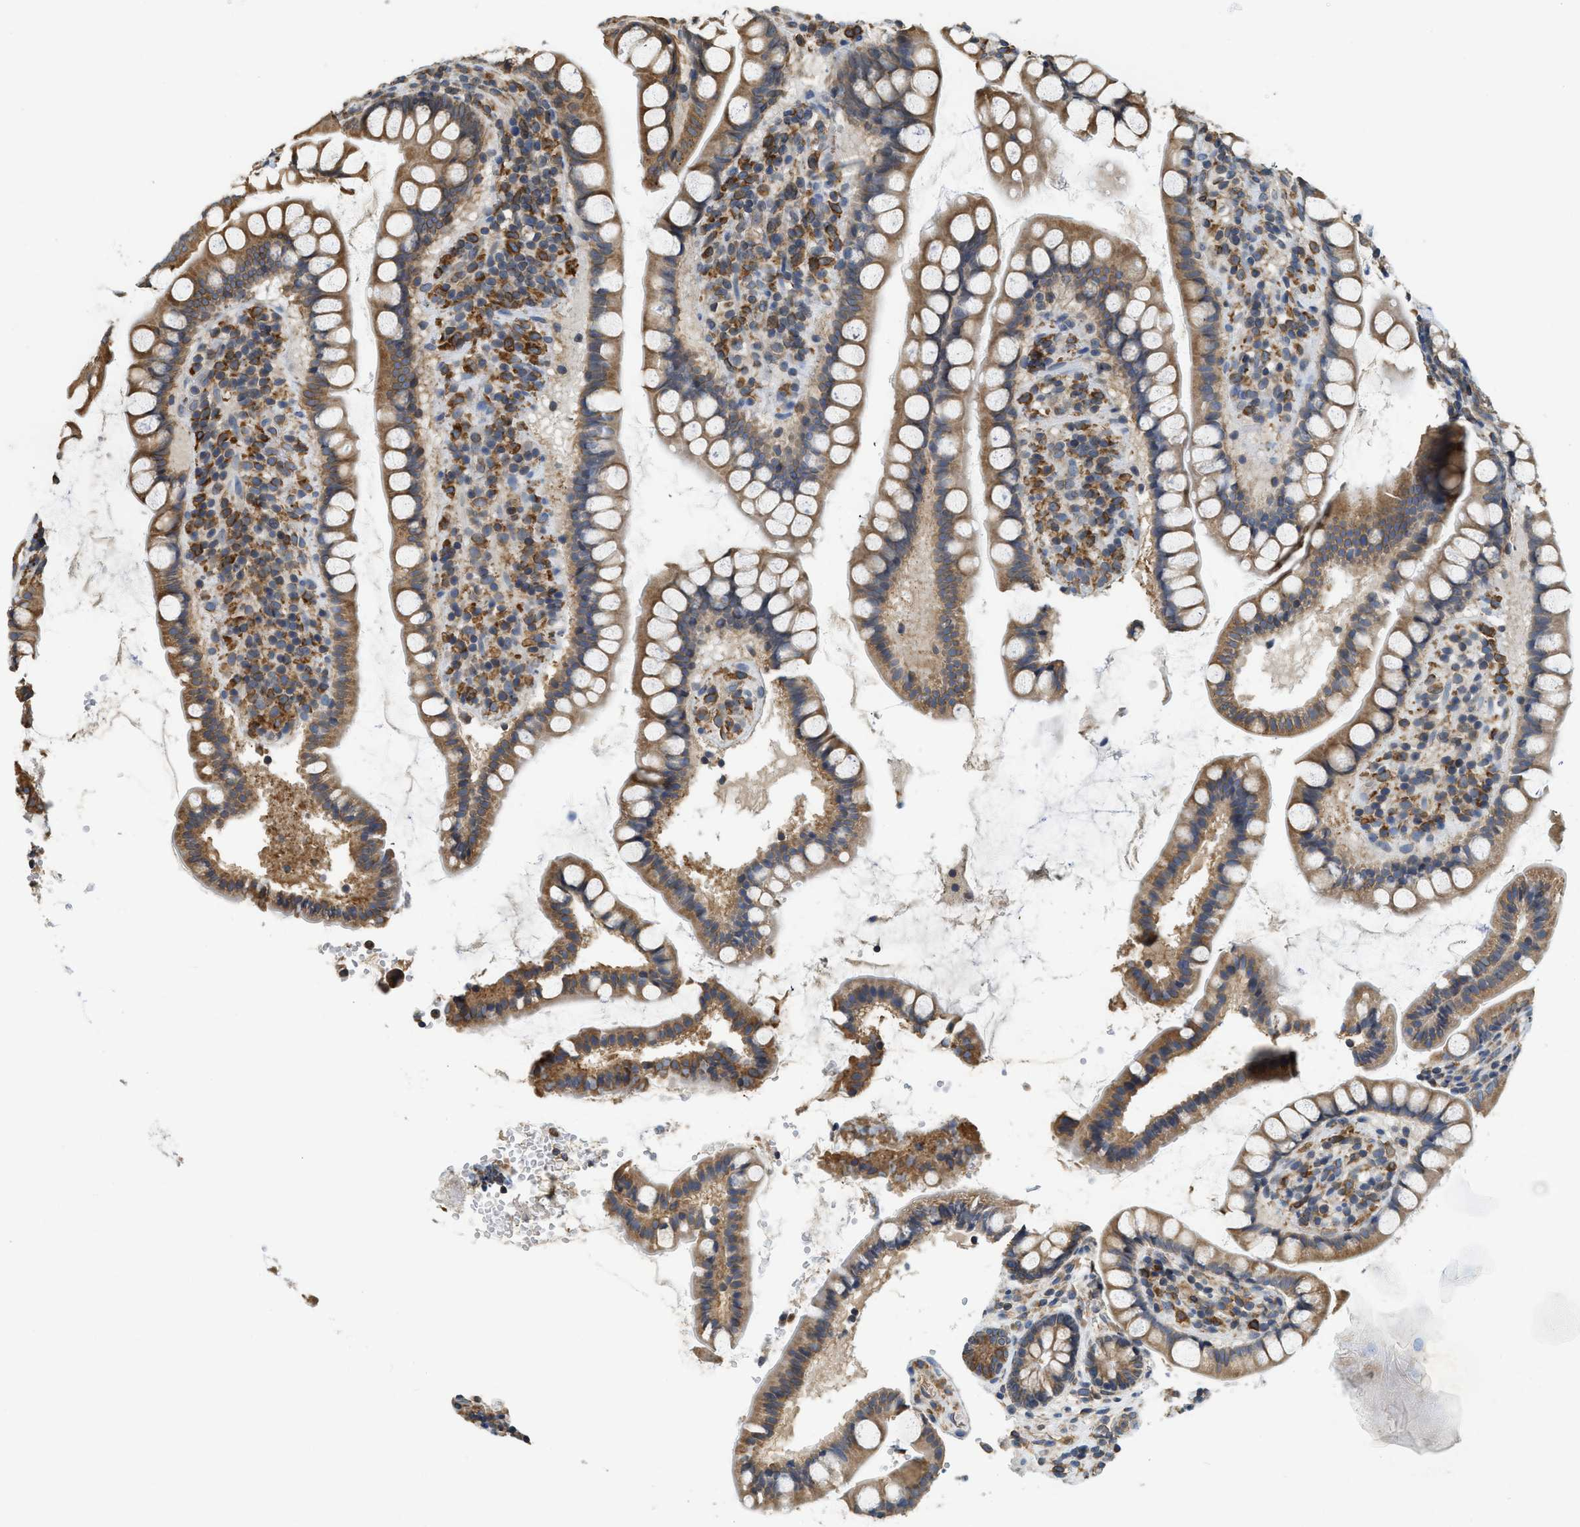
{"staining": {"intensity": "moderate", "quantity": ">75%", "location": "cytoplasmic/membranous"}, "tissue": "small intestine", "cell_type": "Glandular cells", "image_type": "normal", "snomed": [{"axis": "morphology", "description": "Normal tissue, NOS"}, {"axis": "topography", "description": "Small intestine"}], "caption": "IHC of benign small intestine exhibits medium levels of moderate cytoplasmic/membranous staining in approximately >75% of glandular cells.", "gene": "BCAP31", "patient": {"sex": "female", "age": 84}}